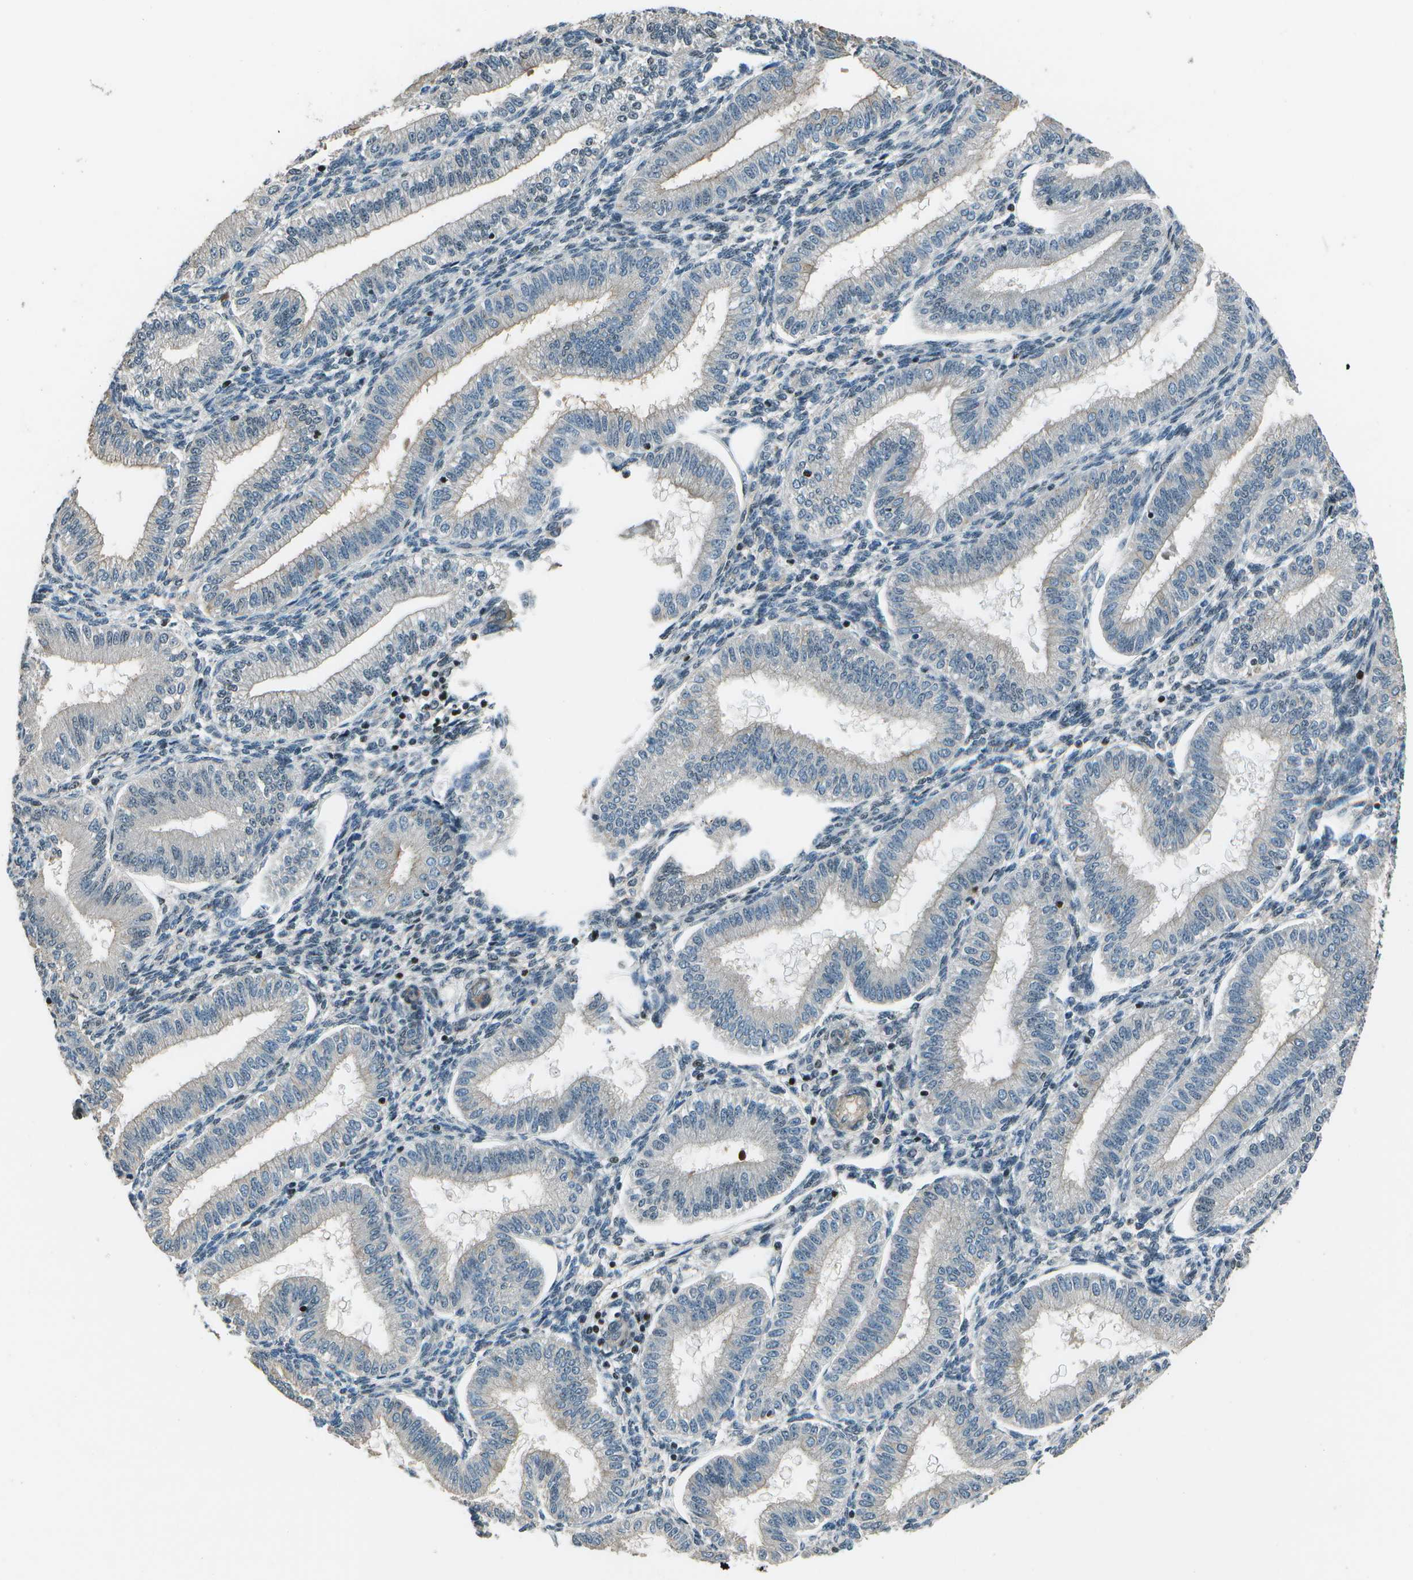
{"staining": {"intensity": "negative", "quantity": "none", "location": "none"}, "tissue": "endometrium", "cell_type": "Cells in endometrial stroma", "image_type": "normal", "snomed": [{"axis": "morphology", "description": "Normal tissue, NOS"}, {"axis": "topography", "description": "Endometrium"}], "caption": "IHC micrograph of benign human endometrium stained for a protein (brown), which displays no positivity in cells in endometrial stroma. (DAB immunohistochemistry, high magnification).", "gene": "PDLIM1", "patient": {"sex": "female", "age": 39}}